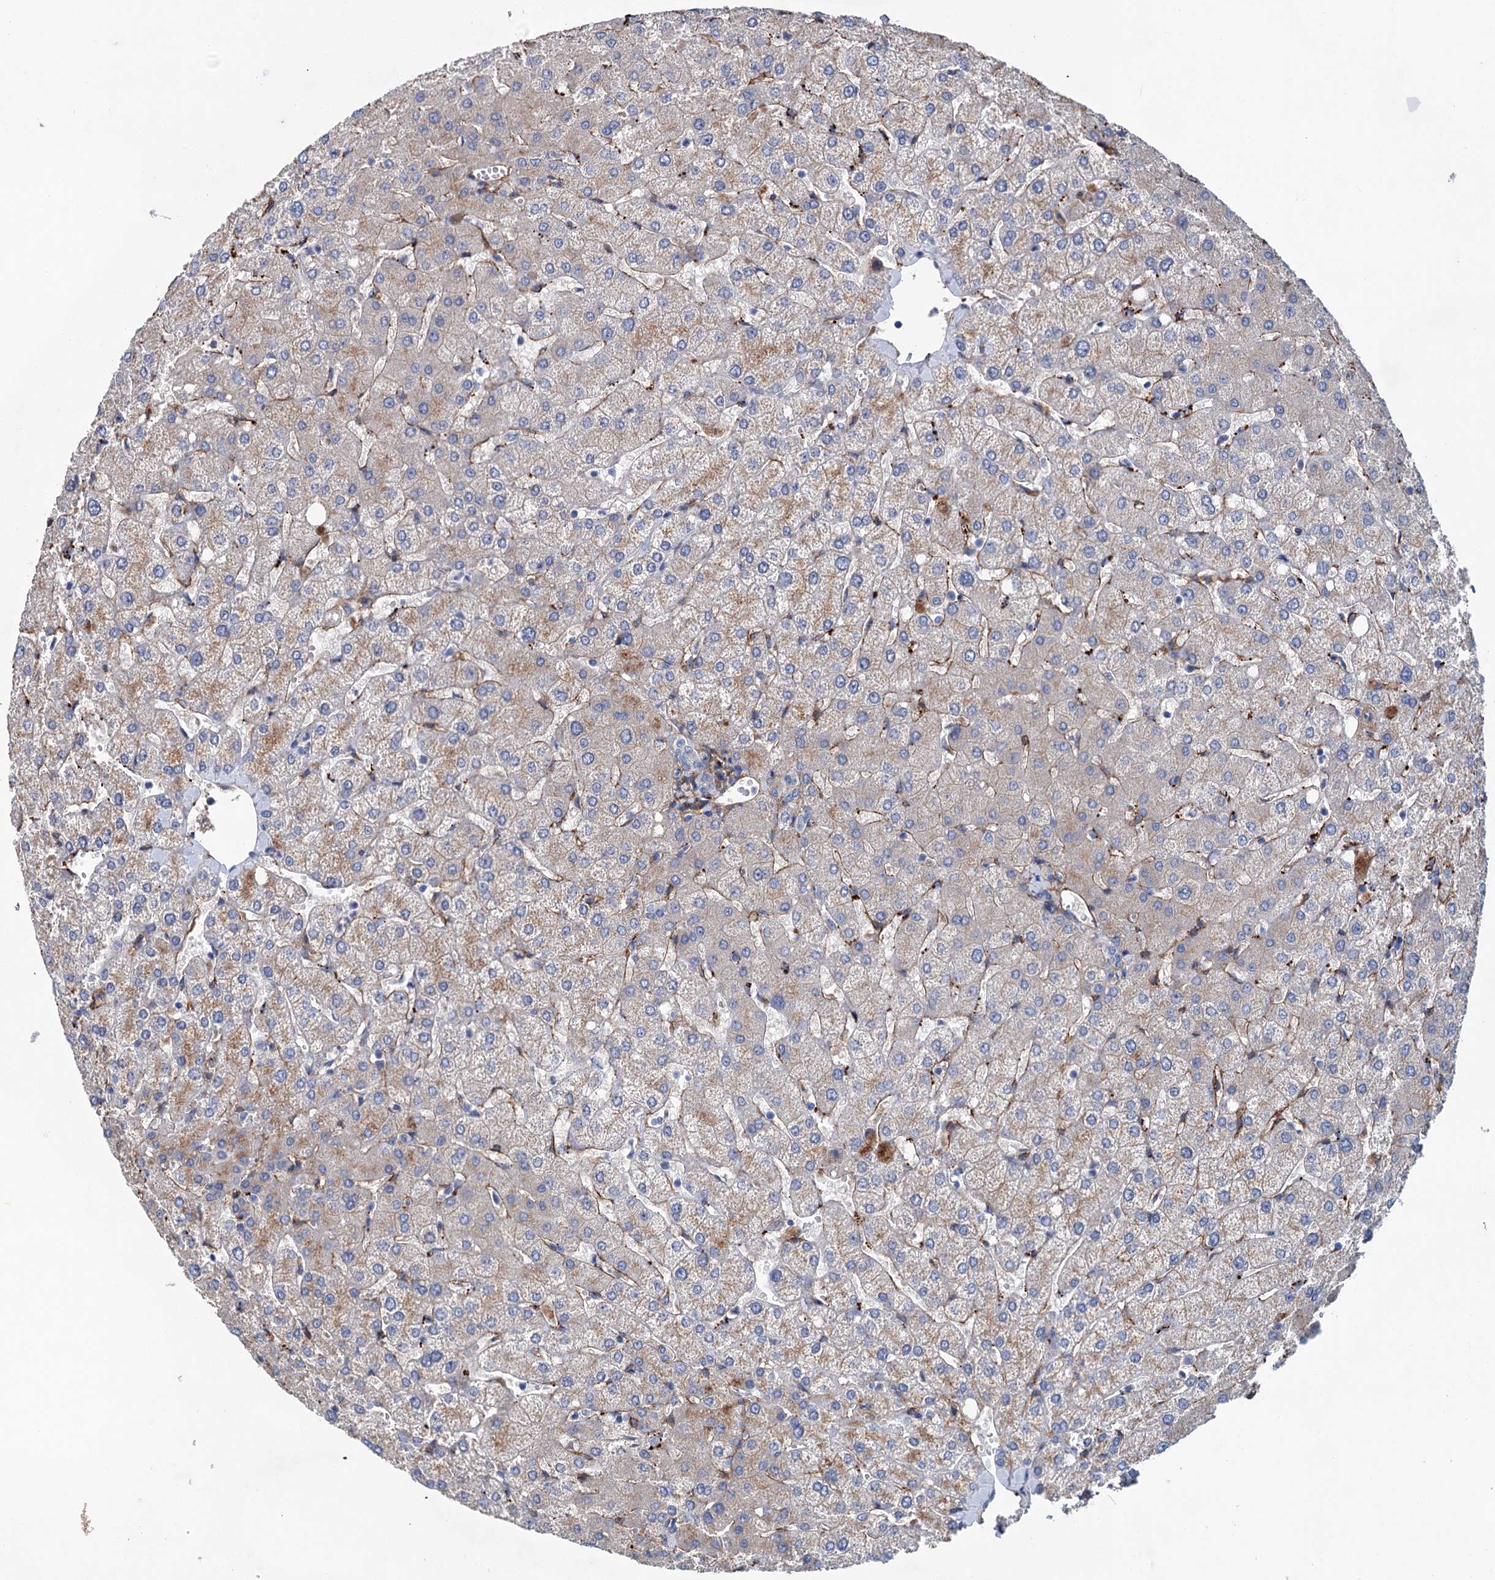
{"staining": {"intensity": "negative", "quantity": "none", "location": "none"}, "tissue": "liver", "cell_type": "Cholangiocytes", "image_type": "normal", "snomed": [{"axis": "morphology", "description": "Normal tissue, NOS"}, {"axis": "topography", "description": "Liver"}], "caption": "Protein analysis of unremarkable liver displays no significant expression in cholangiocytes. Nuclei are stained in blue.", "gene": "GPR155", "patient": {"sex": "female", "age": 54}}